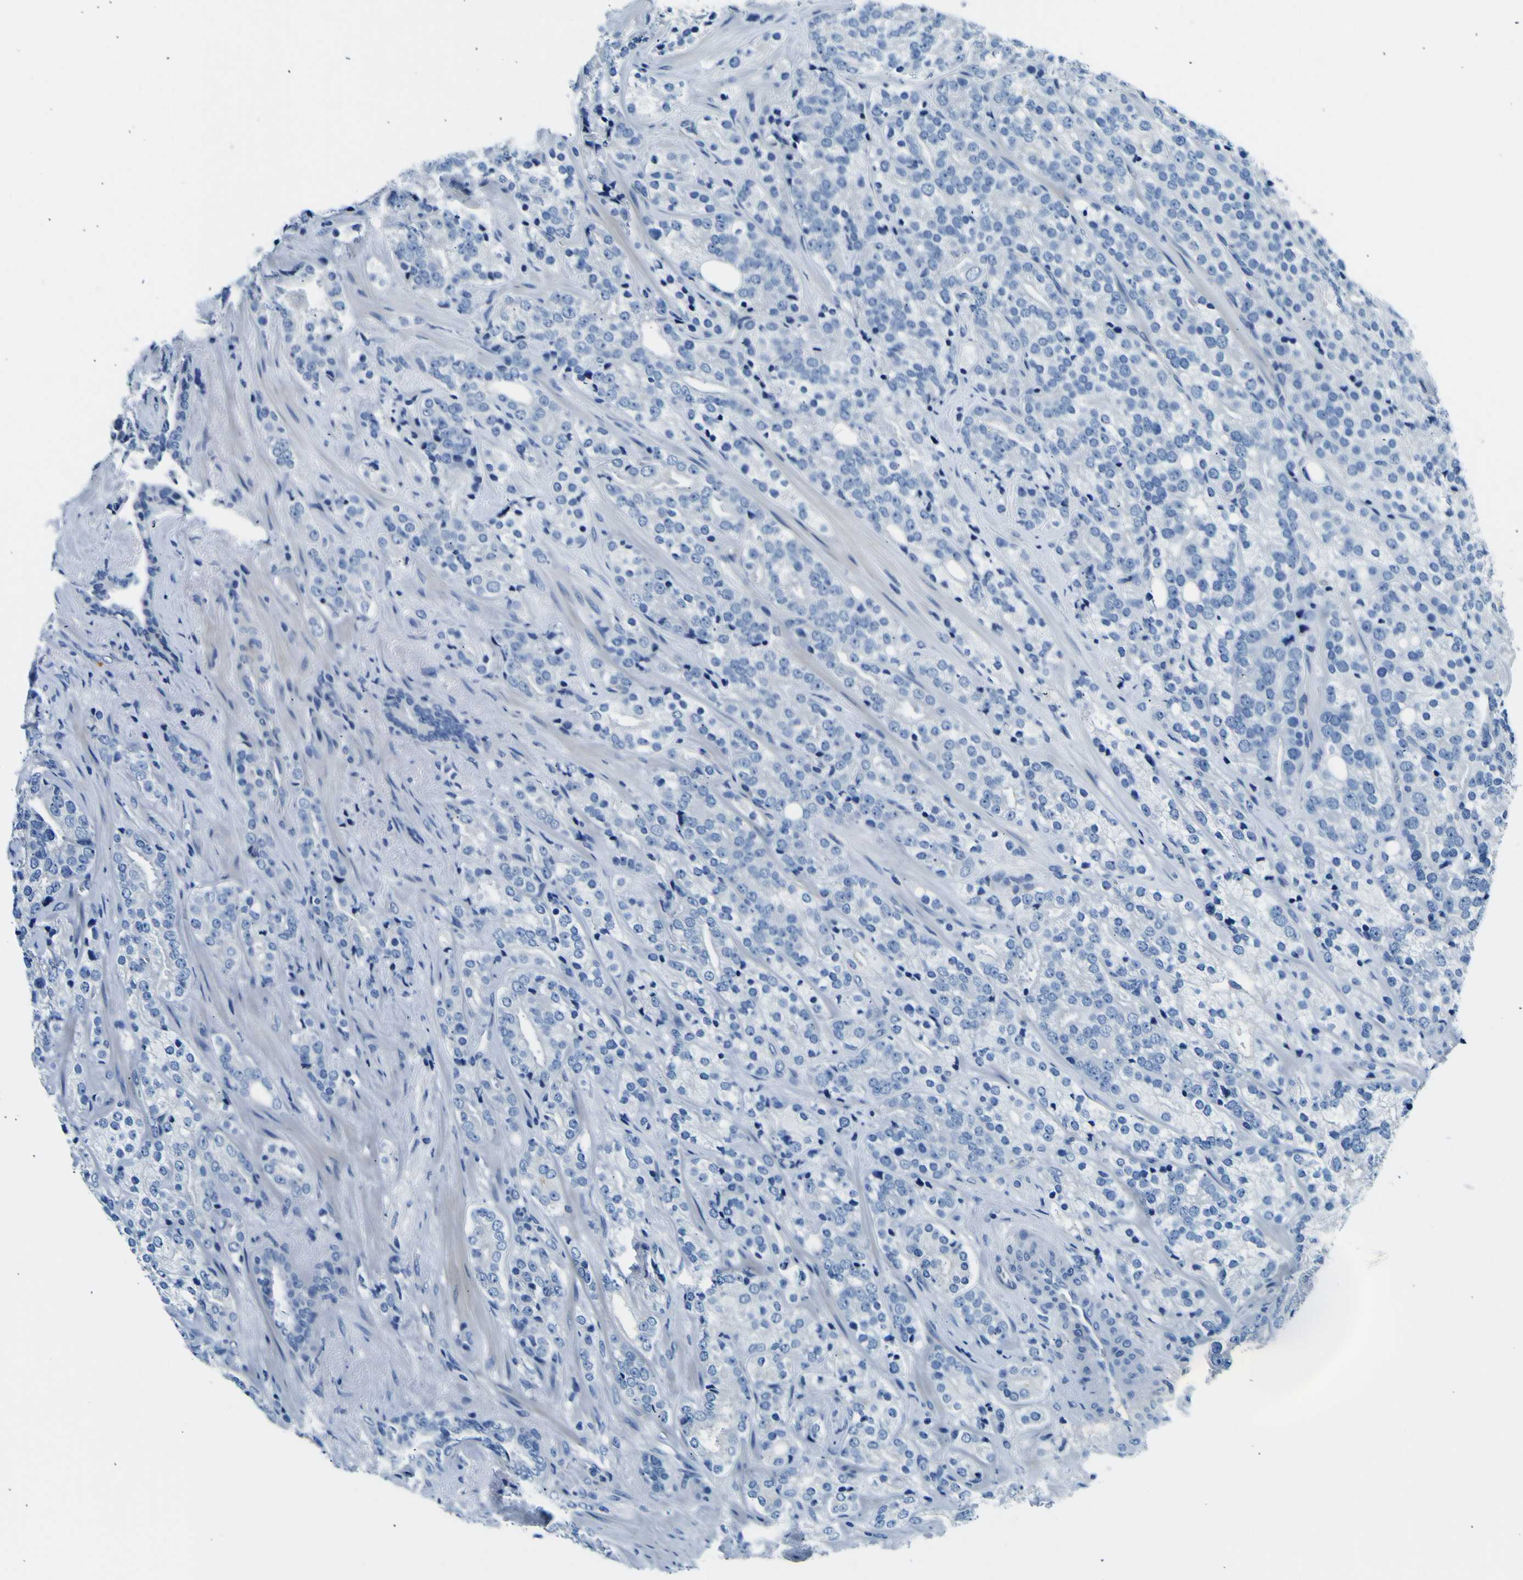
{"staining": {"intensity": "negative", "quantity": "none", "location": "none"}, "tissue": "prostate cancer", "cell_type": "Tumor cells", "image_type": "cancer", "snomed": [{"axis": "morphology", "description": "Adenocarcinoma, High grade"}, {"axis": "topography", "description": "Prostate"}], "caption": "DAB (3,3'-diaminobenzidine) immunohistochemical staining of prostate cancer exhibits no significant positivity in tumor cells.", "gene": "ADGRA2", "patient": {"sex": "male", "age": 71}}